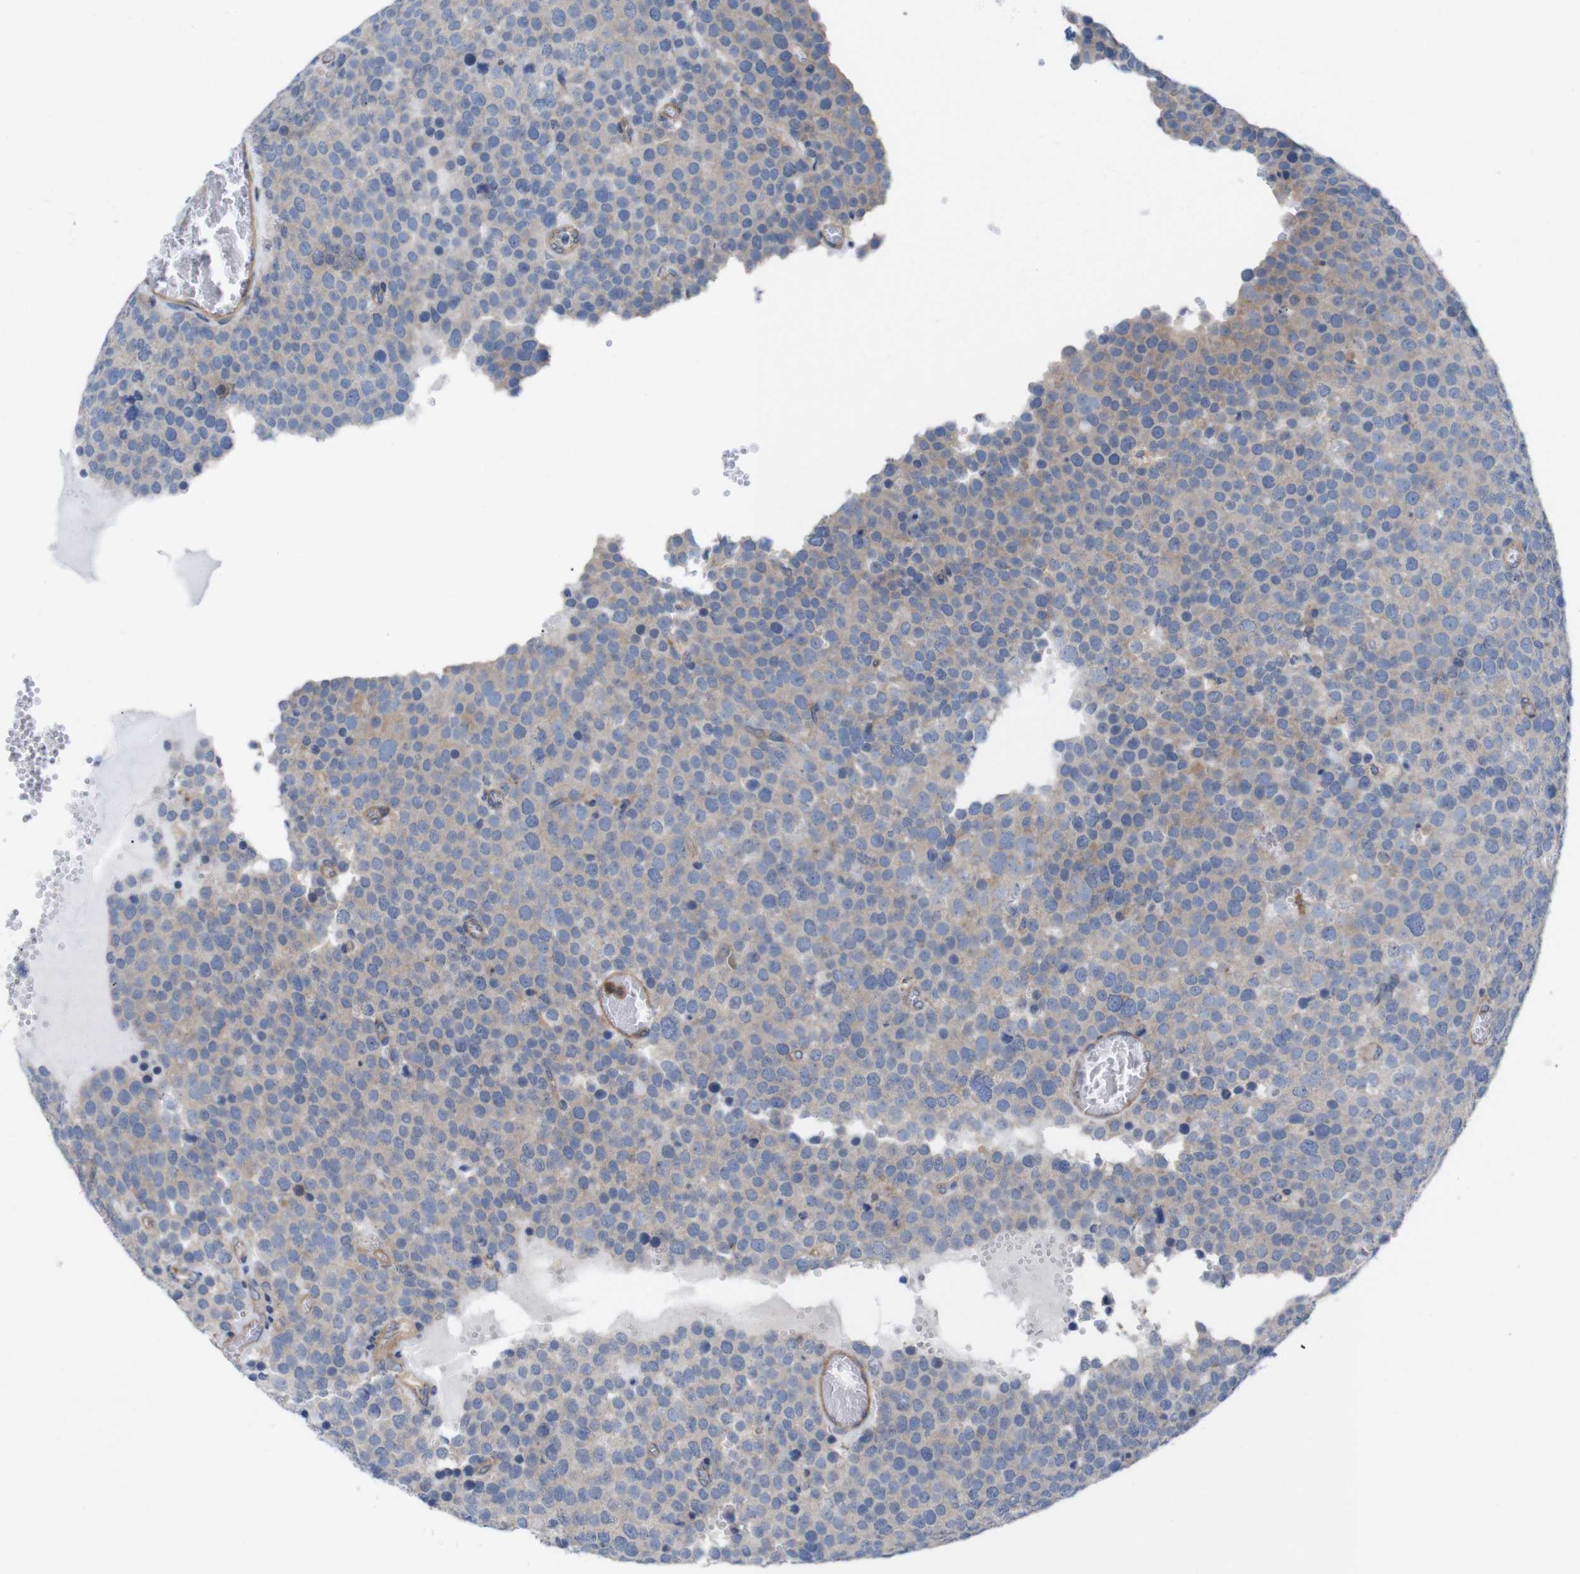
{"staining": {"intensity": "weak", "quantity": "25%-75%", "location": "cytoplasmic/membranous"}, "tissue": "testis cancer", "cell_type": "Tumor cells", "image_type": "cancer", "snomed": [{"axis": "morphology", "description": "Normal tissue, NOS"}, {"axis": "morphology", "description": "Seminoma, NOS"}, {"axis": "topography", "description": "Testis"}], "caption": "This is a histology image of immunohistochemistry staining of testis seminoma, which shows weak positivity in the cytoplasmic/membranous of tumor cells.", "gene": "USH1C", "patient": {"sex": "male", "age": 71}}